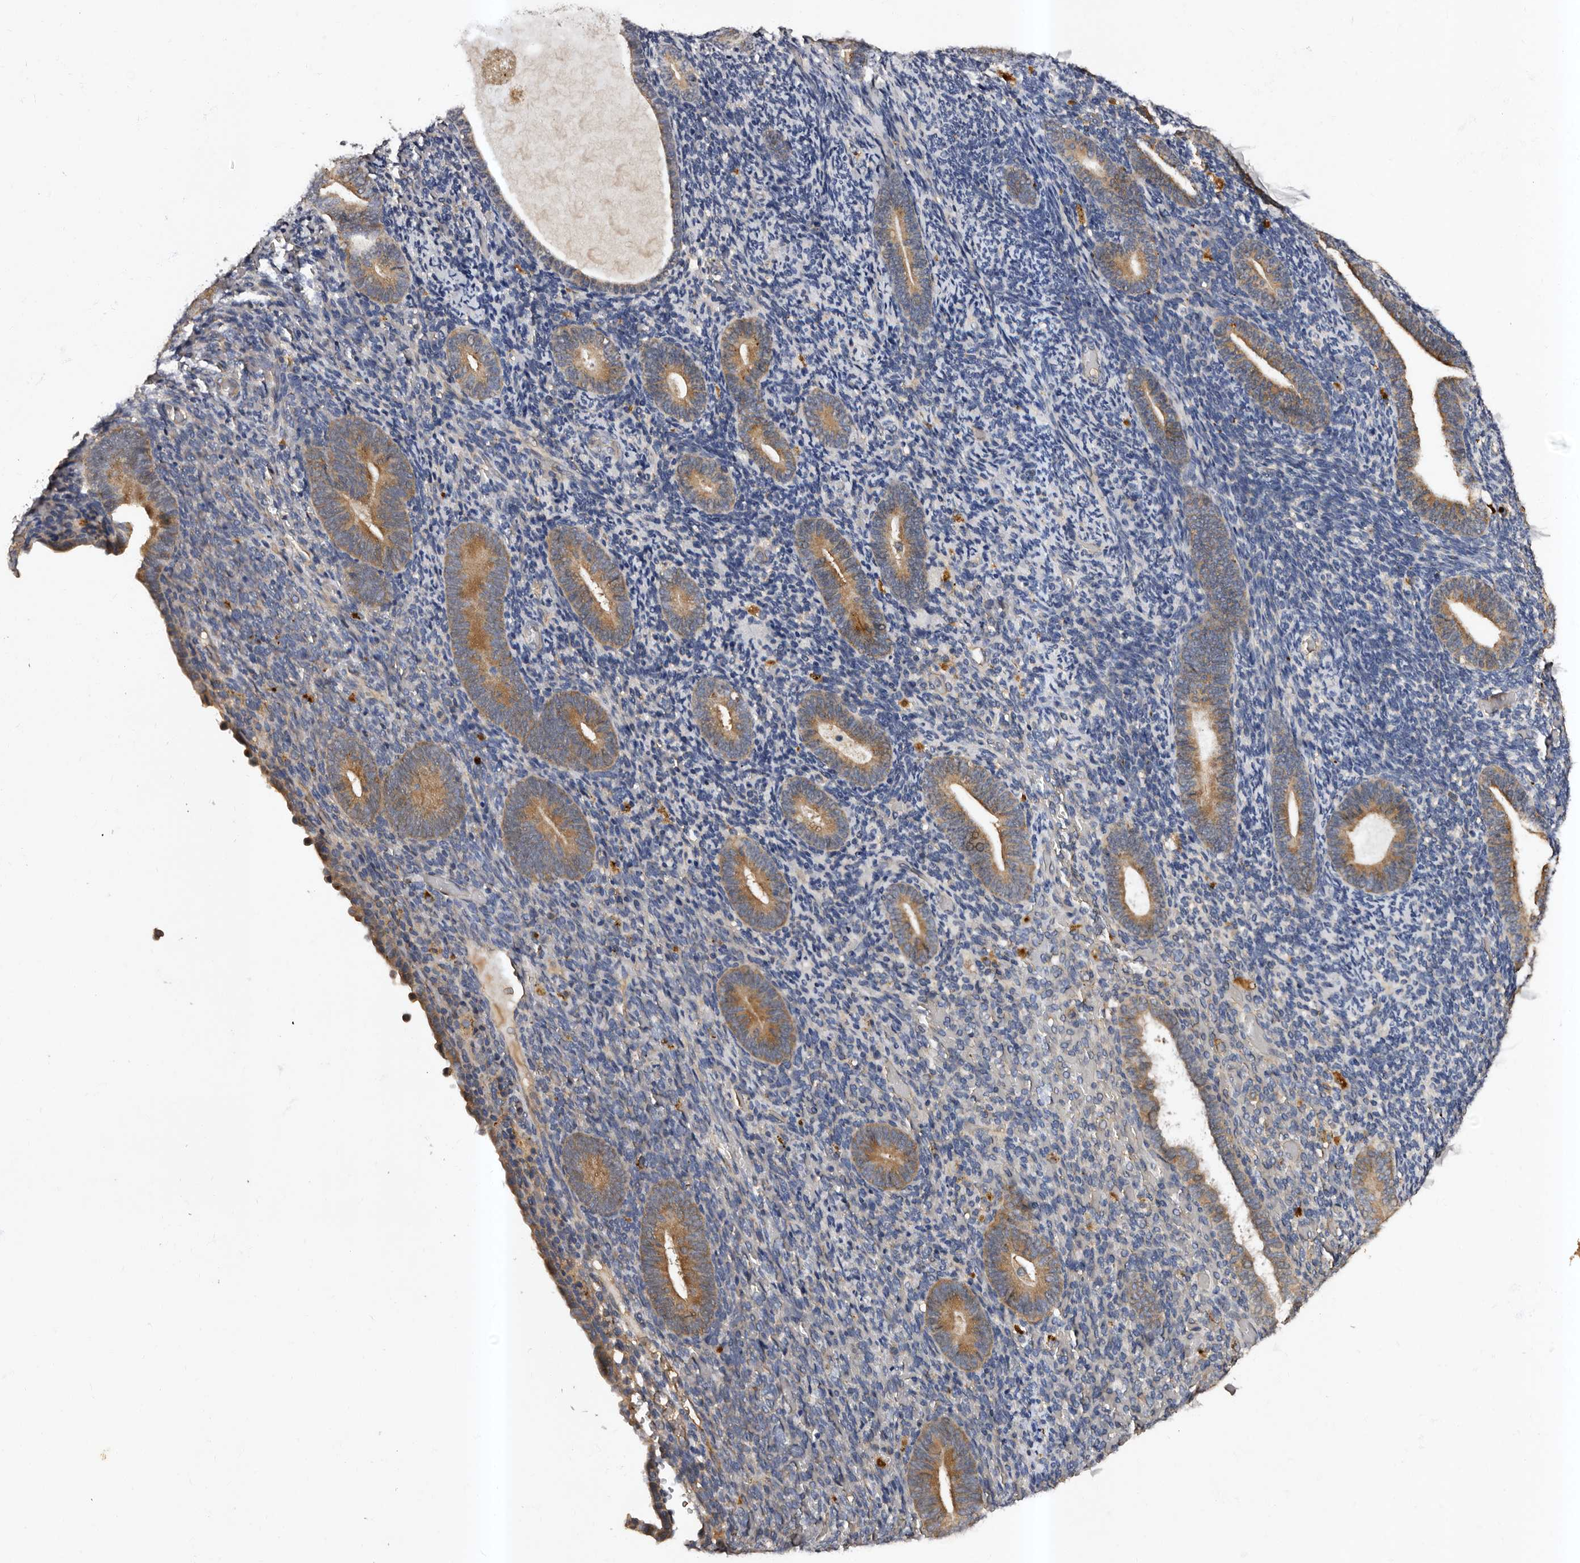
{"staining": {"intensity": "negative", "quantity": "none", "location": "none"}, "tissue": "endometrium", "cell_type": "Cells in endometrial stroma", "image_type": "normal", "snomed": [{"axis": "morphology", "description": "Normal tissue, NOS"}, {"axis": "topography", "description": "Endometrium"}], "caption": "Histopathology image shows no protein positivity in cells in endometrial stroma of benign endometrium. (Stains: DAB (3,3'-diaminobenzidine) IHC with hematoxylin counter stain, Microscopy: brightfield microscopy at high magnification).", "gene": "ADCK5", "patient": {"sex": "female", "age": 51}}